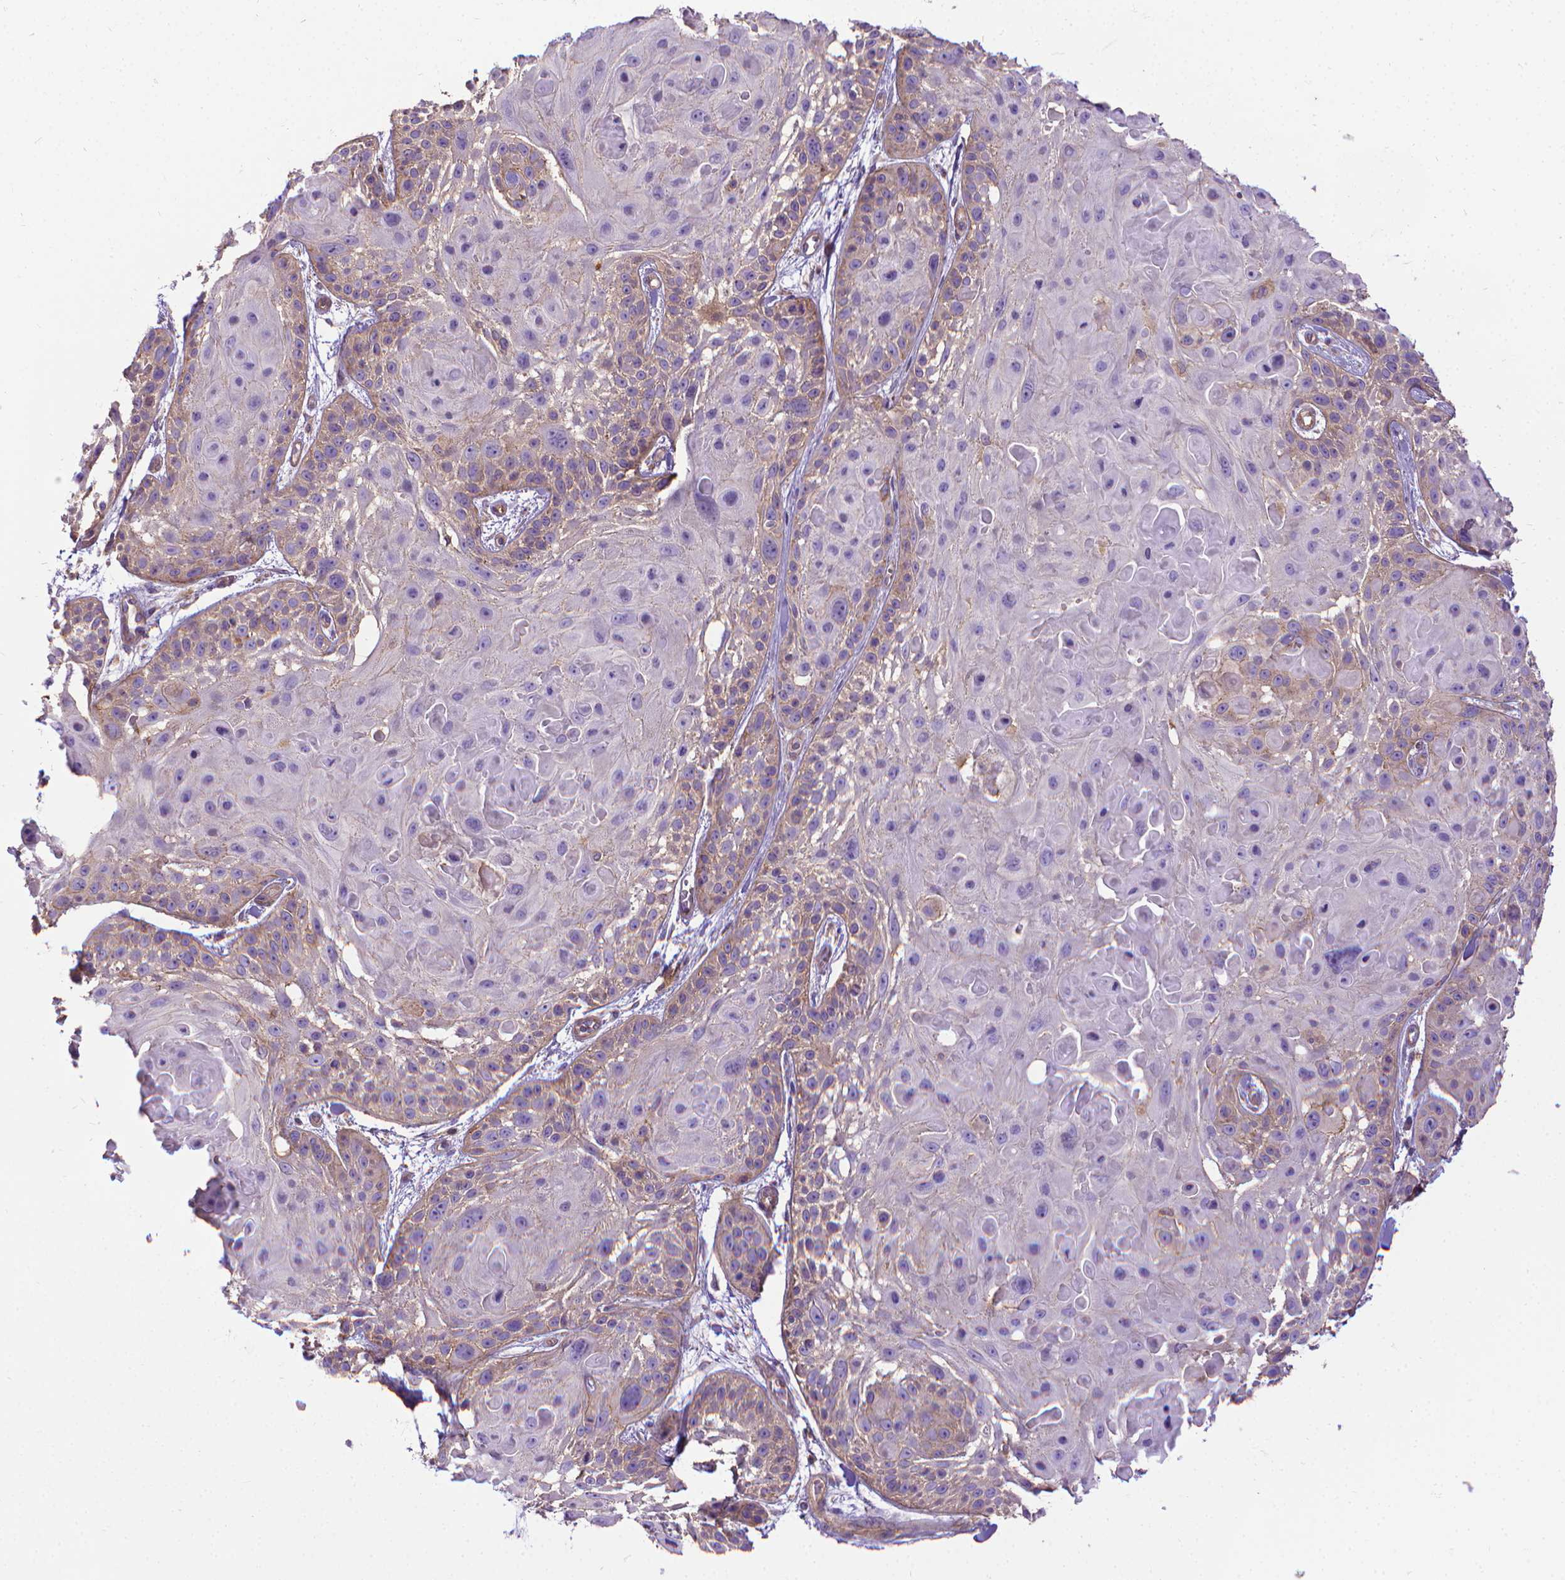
{"staining": {"intensity": "weak", "quantity": "<25%", "location": "cytoplasmic/membranous"}, "tissue": "skin cancer", "cell_type": "Tumor cells", "image_type": "cancer", "snomed": [{"axis": "morphology", "description": "Squamous cell carcinoma, NOS"}, {"axis": "topography", "description": "Skin"}, {"axis": "topography", "description": "Anal"}], "caption": "An image of human skin cancer is negative for staining in tumor cells. Nuclei are stained in blue.", "gene": "CFAP299", "patient": {"sex": "female", "age": 75}}